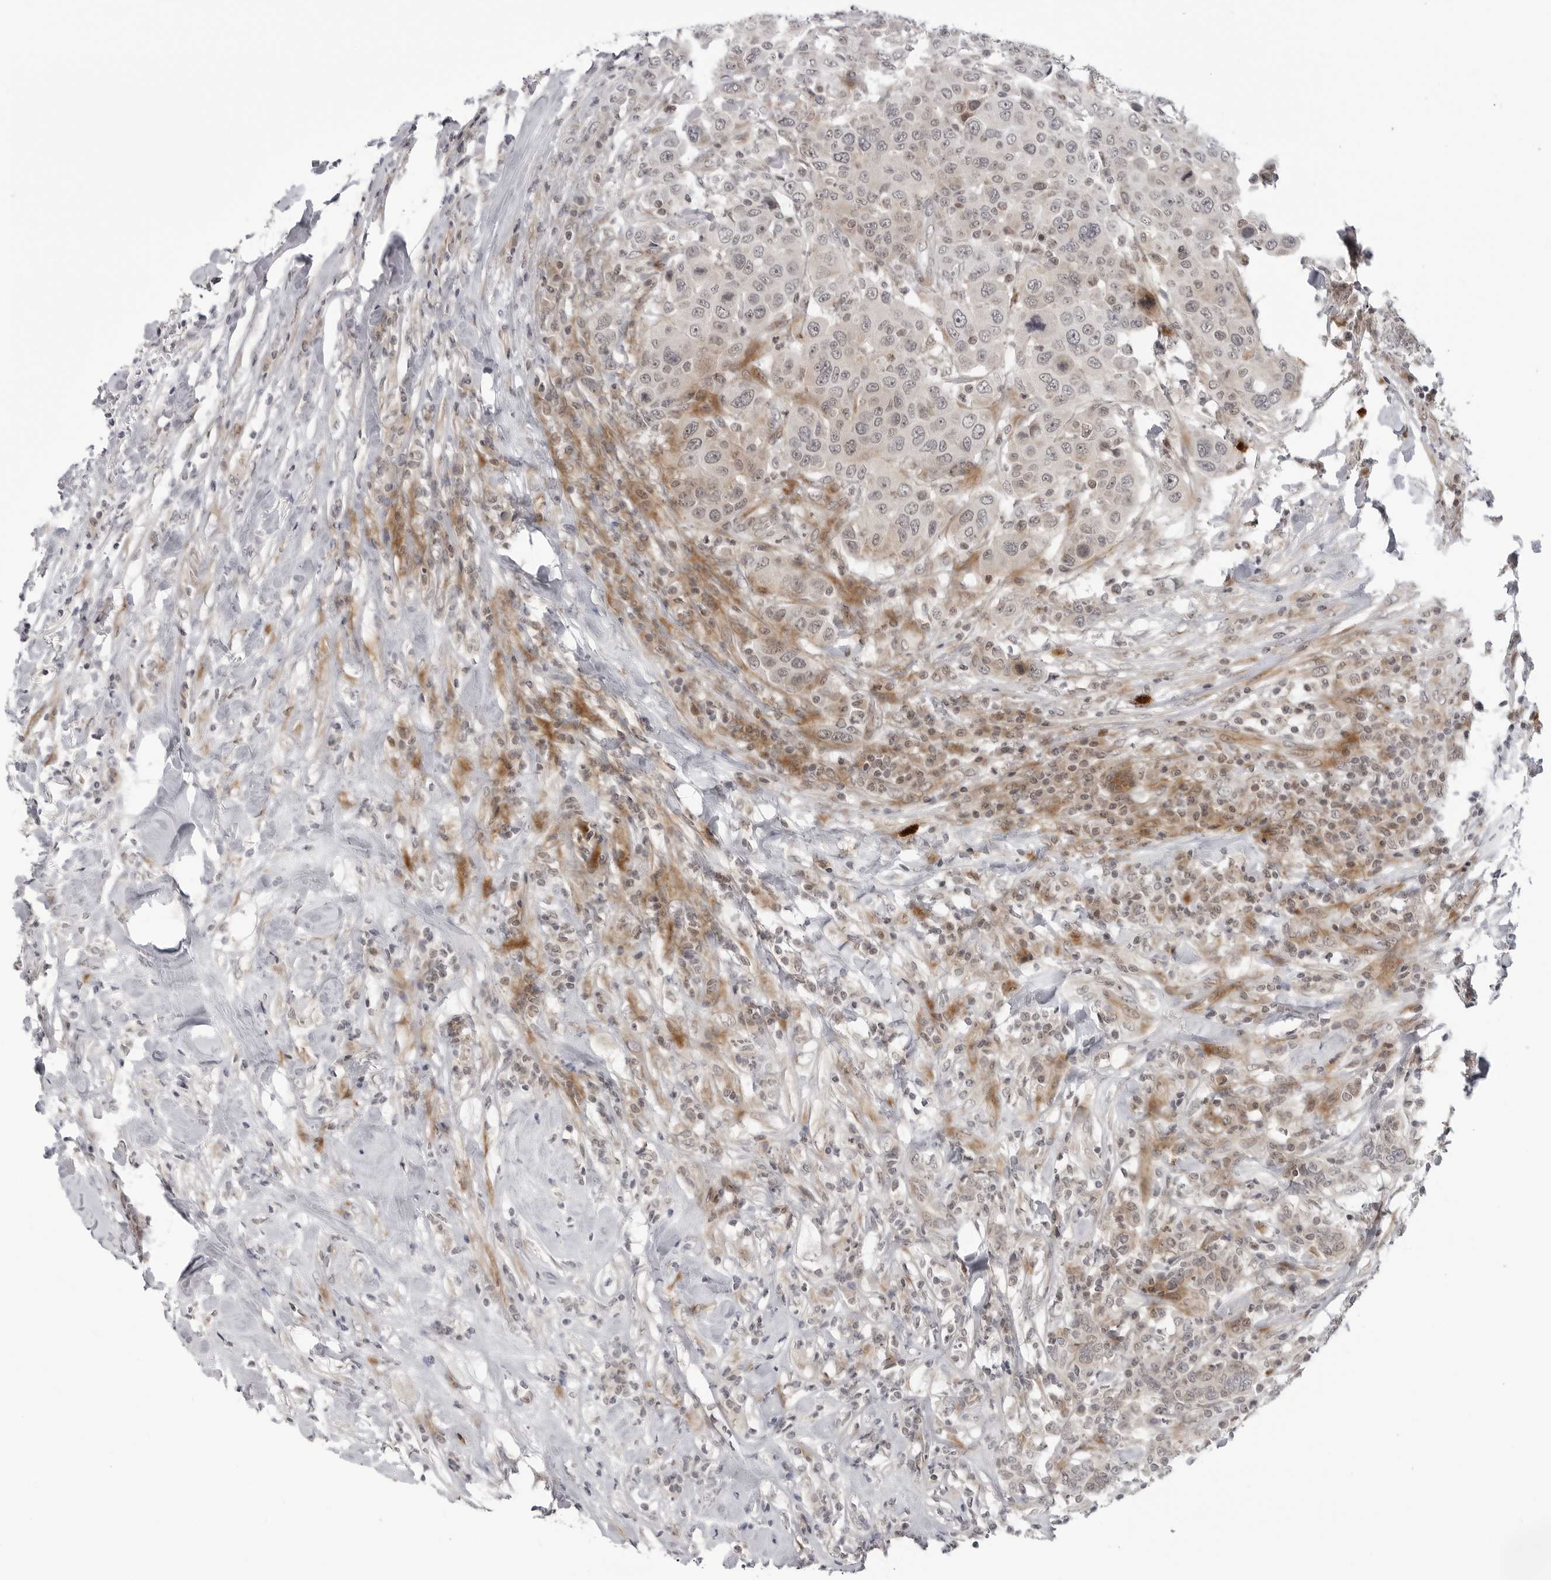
{"staining": {"intensity": "weak", "quantity": "<25%", "location": "cytoplasmic/membranous,nuclear"}, "tissue": "breast cancer", "cell_type": "Tumor cells", "image_type": "cancer", "snomed": [{"axis": "morphology", "description": "Duct carcinoma"}, {"axis": "topography", "description": "Breast"}], "caption": "This is an IHC micrograph of human invasive ductal carcinoma (breast). There is no expression in tumor cells.", "gene": "ADAMTS5", "patient": {"sex": "female", "age": 37}}